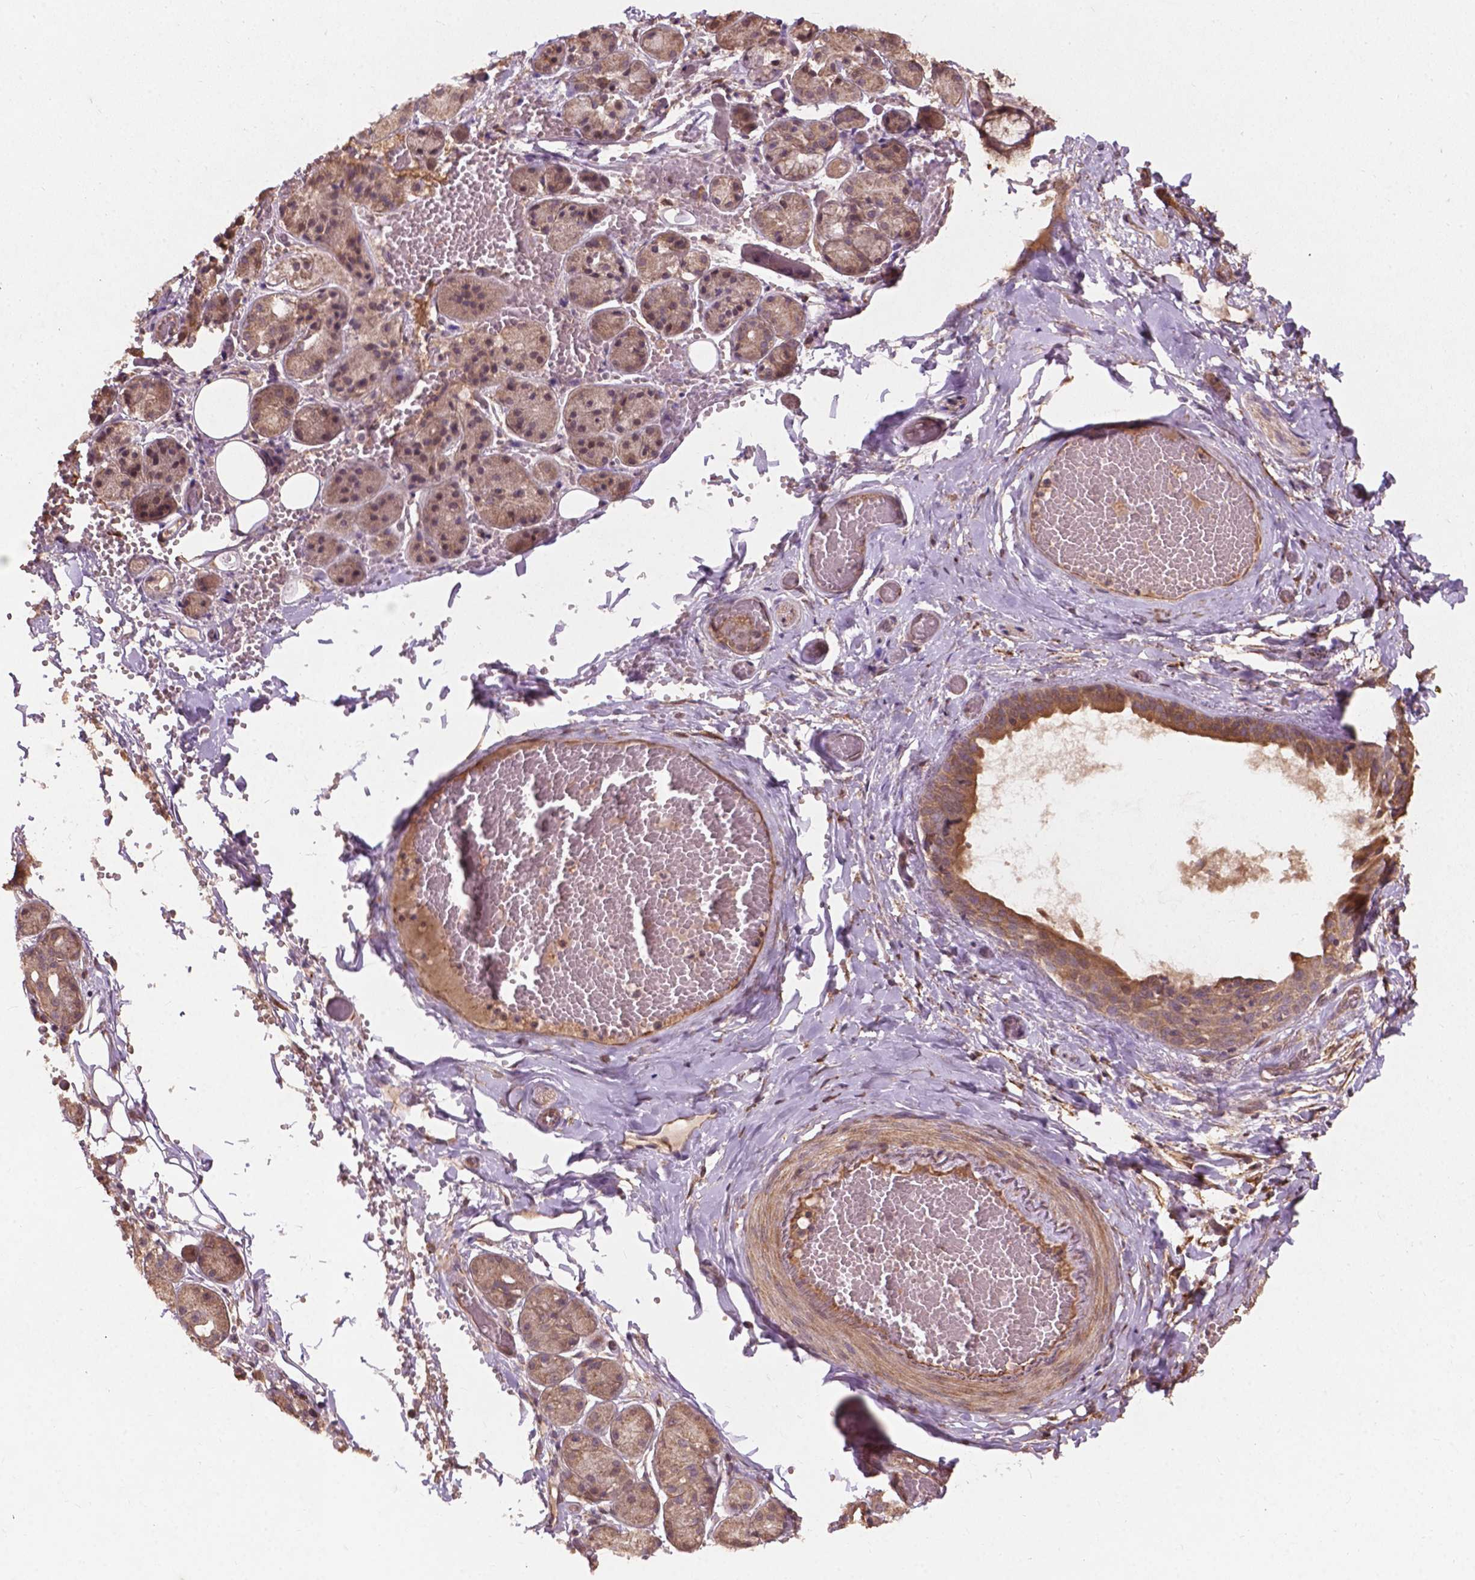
{"staining": {"intensity": "moderate", "quantity": "<25%", "location": "cytoplasmic/membranous,nuclear"}, "tissue": "salivary gland", "cell_type": "Glandular cells", "image_type": "normal", "snomed": [{"axis": "morphology", "description": "Normal tissue, NOS"}, {"axis": "topography", "description": "Salivary gland"}, {"axis": "topography", "description": "Peripheral nerve tissue"}], "caption": "Approximately <25% of glandular cells in unremarkable salivary gland demonstrate moderate cytoplasmic/membranous,nuclear protein staining as visualized by brown immunohistochemical staining.", "gene": "CDC42BPA", "patient": {"sex": "male", "age": 71}}